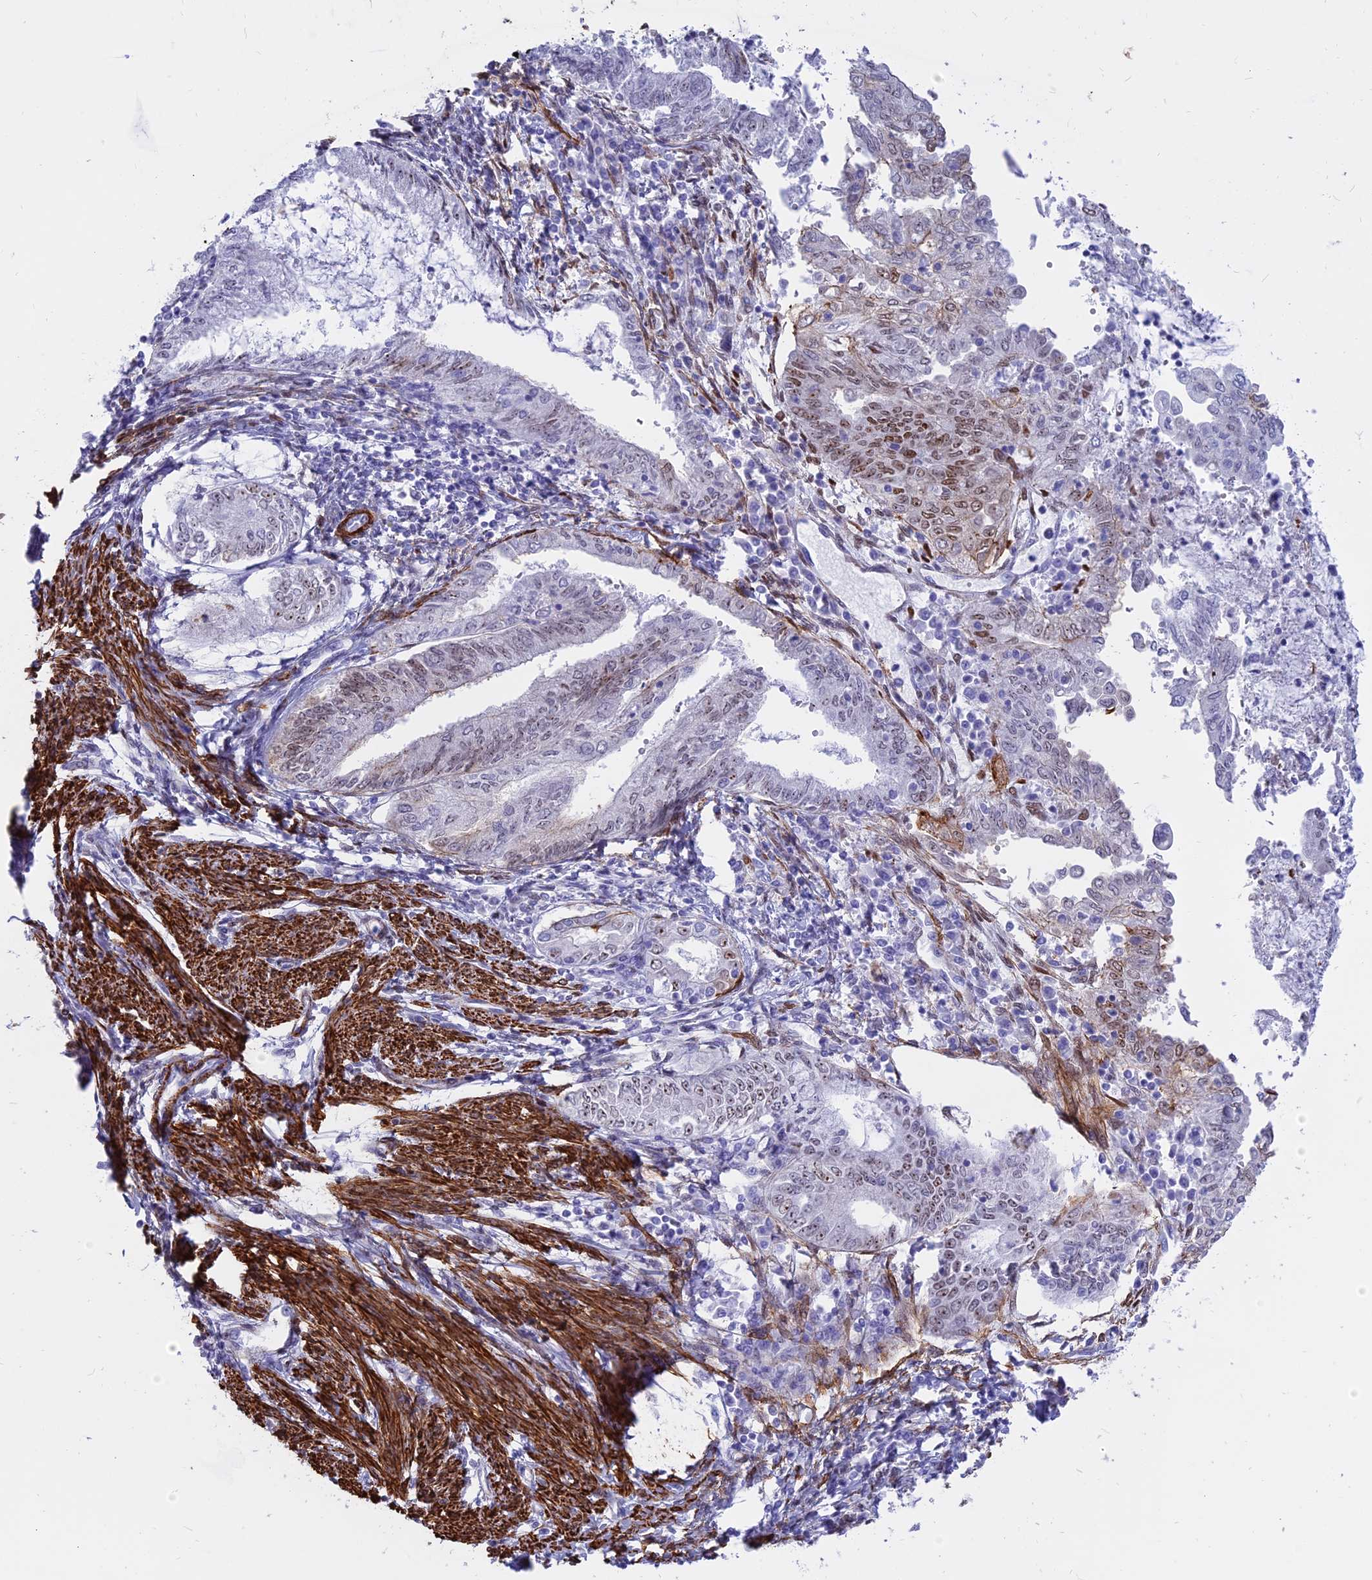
{"staining": {"intensity": "moderate", "quantity": "<25%", "location": "nuclear"}, "tissue": "endometrial cancer", "cell_type": "Tumor cells", "image_type": "cancer", "snomed": [{"axis": "morphology", "description": "Adenocarcinoma, NOS"}, {"axis": "topography", "description": "Endometrium"}], "caption": "Human endometrial cancer (adenocarcinoma) stained with a protein marker exhibits moderate staining in tumor cells.", "gene": "CENPV", "patient": {"sex": "female", "age": 66}}